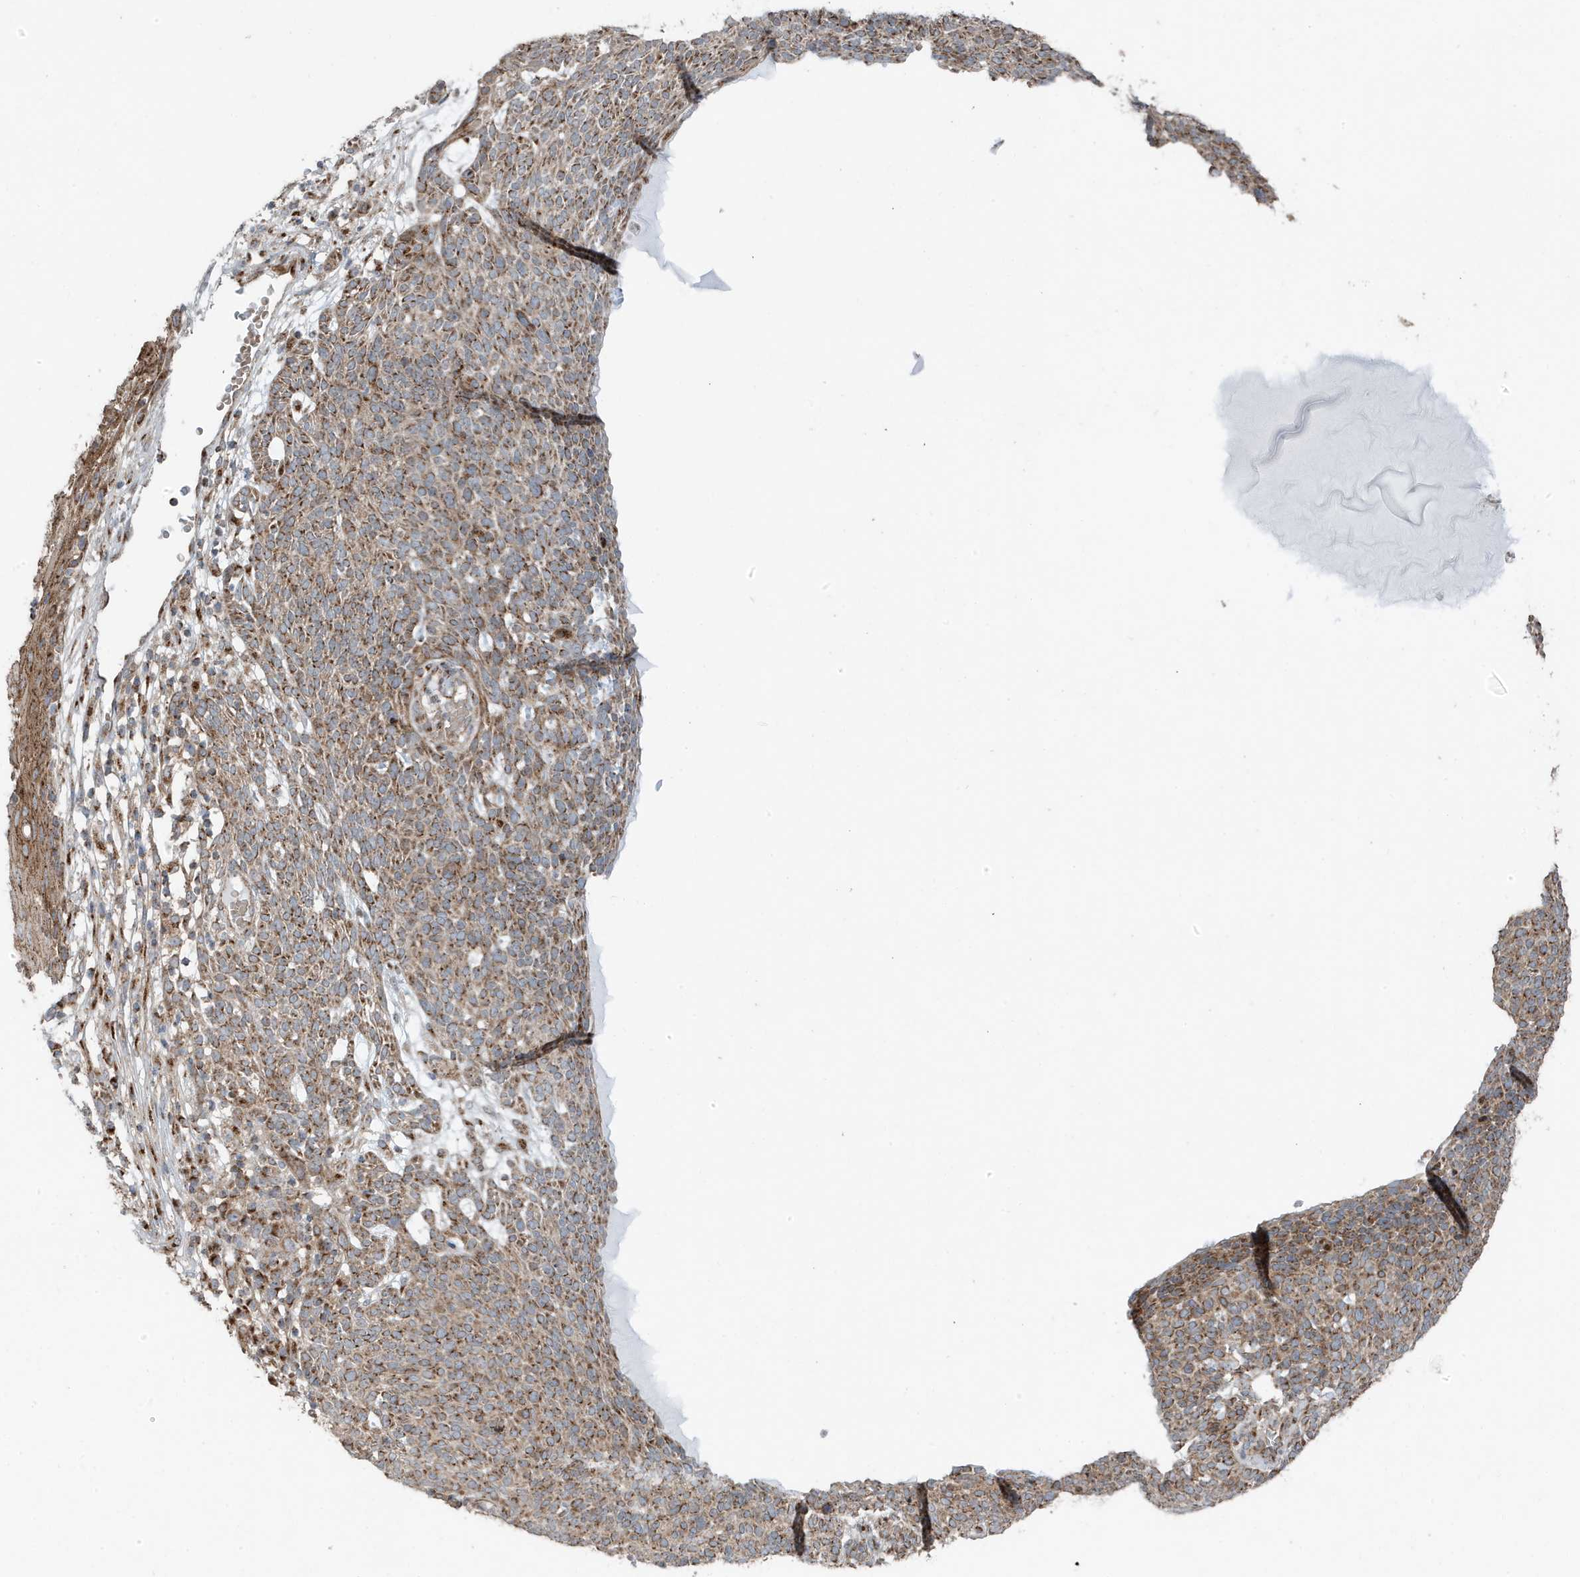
{"staining": {"intensity": "moderate", "quantity": ">75%", "location": "cytoplasmic/membranous"}, "tissue": "skin cancer", "cell_type": "Tumor cells", "image_type": "cancer", "snomed": [{"axis": "morphology", "description": "Squamous cell carcinoma, NOS"}, {"axis": "topography", "description": "Skin"}], "caption": "There is medium levels of moderate cytoplasmic/membranous positivity in tumor cells of skin squamous cell carcinoma, as demonstrated by immunohistochemical staining (brown color).", "gene": "GOLGA4", "patient": {"sex": "female", "age": 90}}